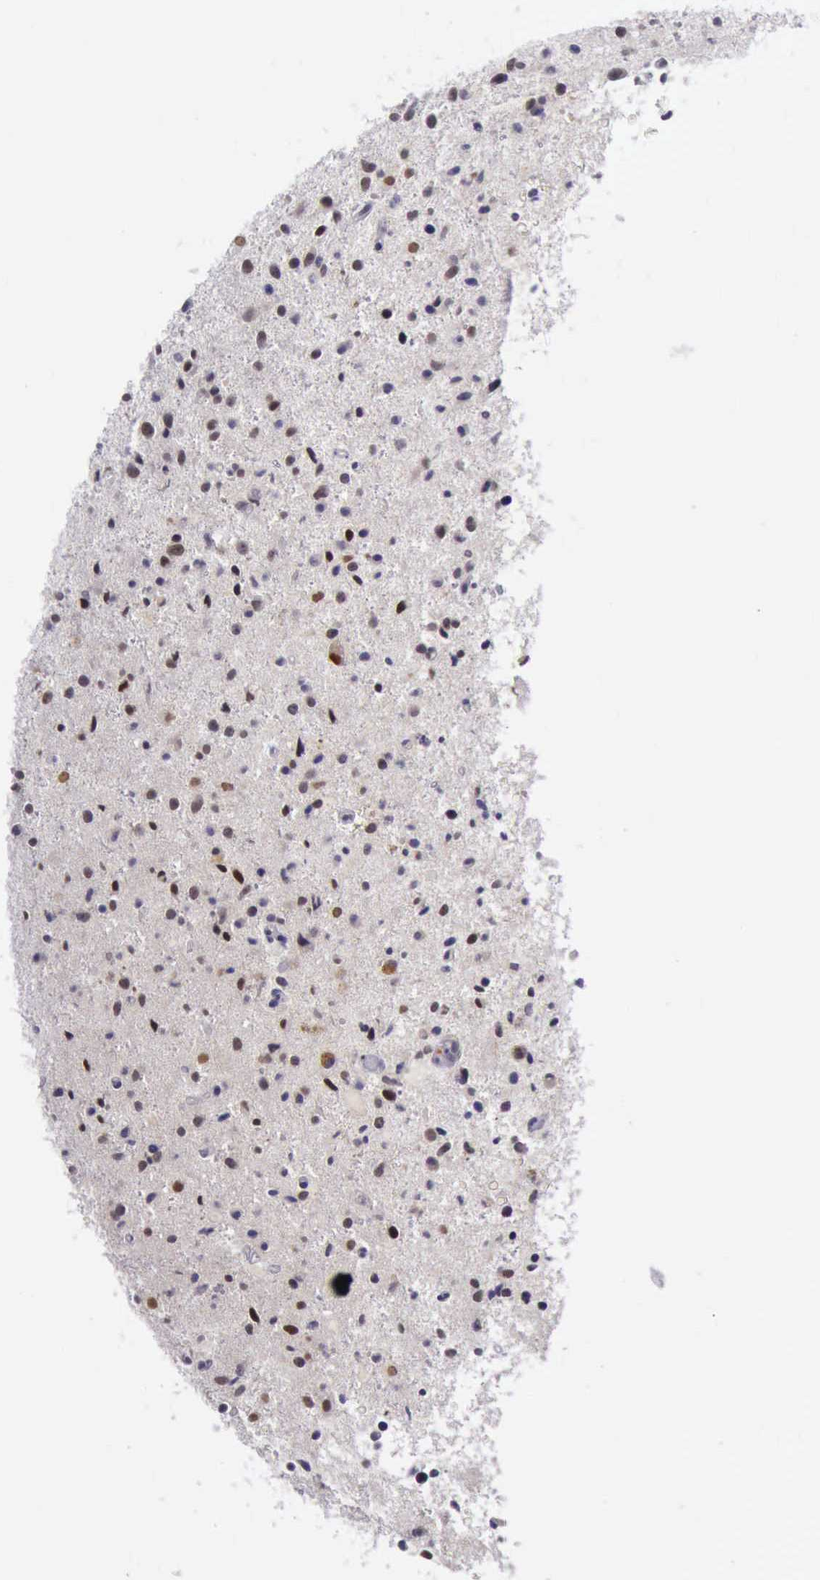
{"staining": {"intensity": "moderate", "quantity": "25%-75%", "location": "cytoplasmic/membranous,nuclear"}, "tissue": "glioma", "cell_type": "Tumor cells", "image_type": "cancer", "snomed": [{"axis": "morphology", "description": "Glioma, malignant, Low grade"}, {"axis": "topography", "description": "Brain"}], "caption": "Protein expression analysis of glioma shows moderate cytoplasmic/membranous and nuclear staining in approximately 25%-75% of tumor cells.", "gene": "ARNT2", "patient": {"sex": "female", "age": 46}}